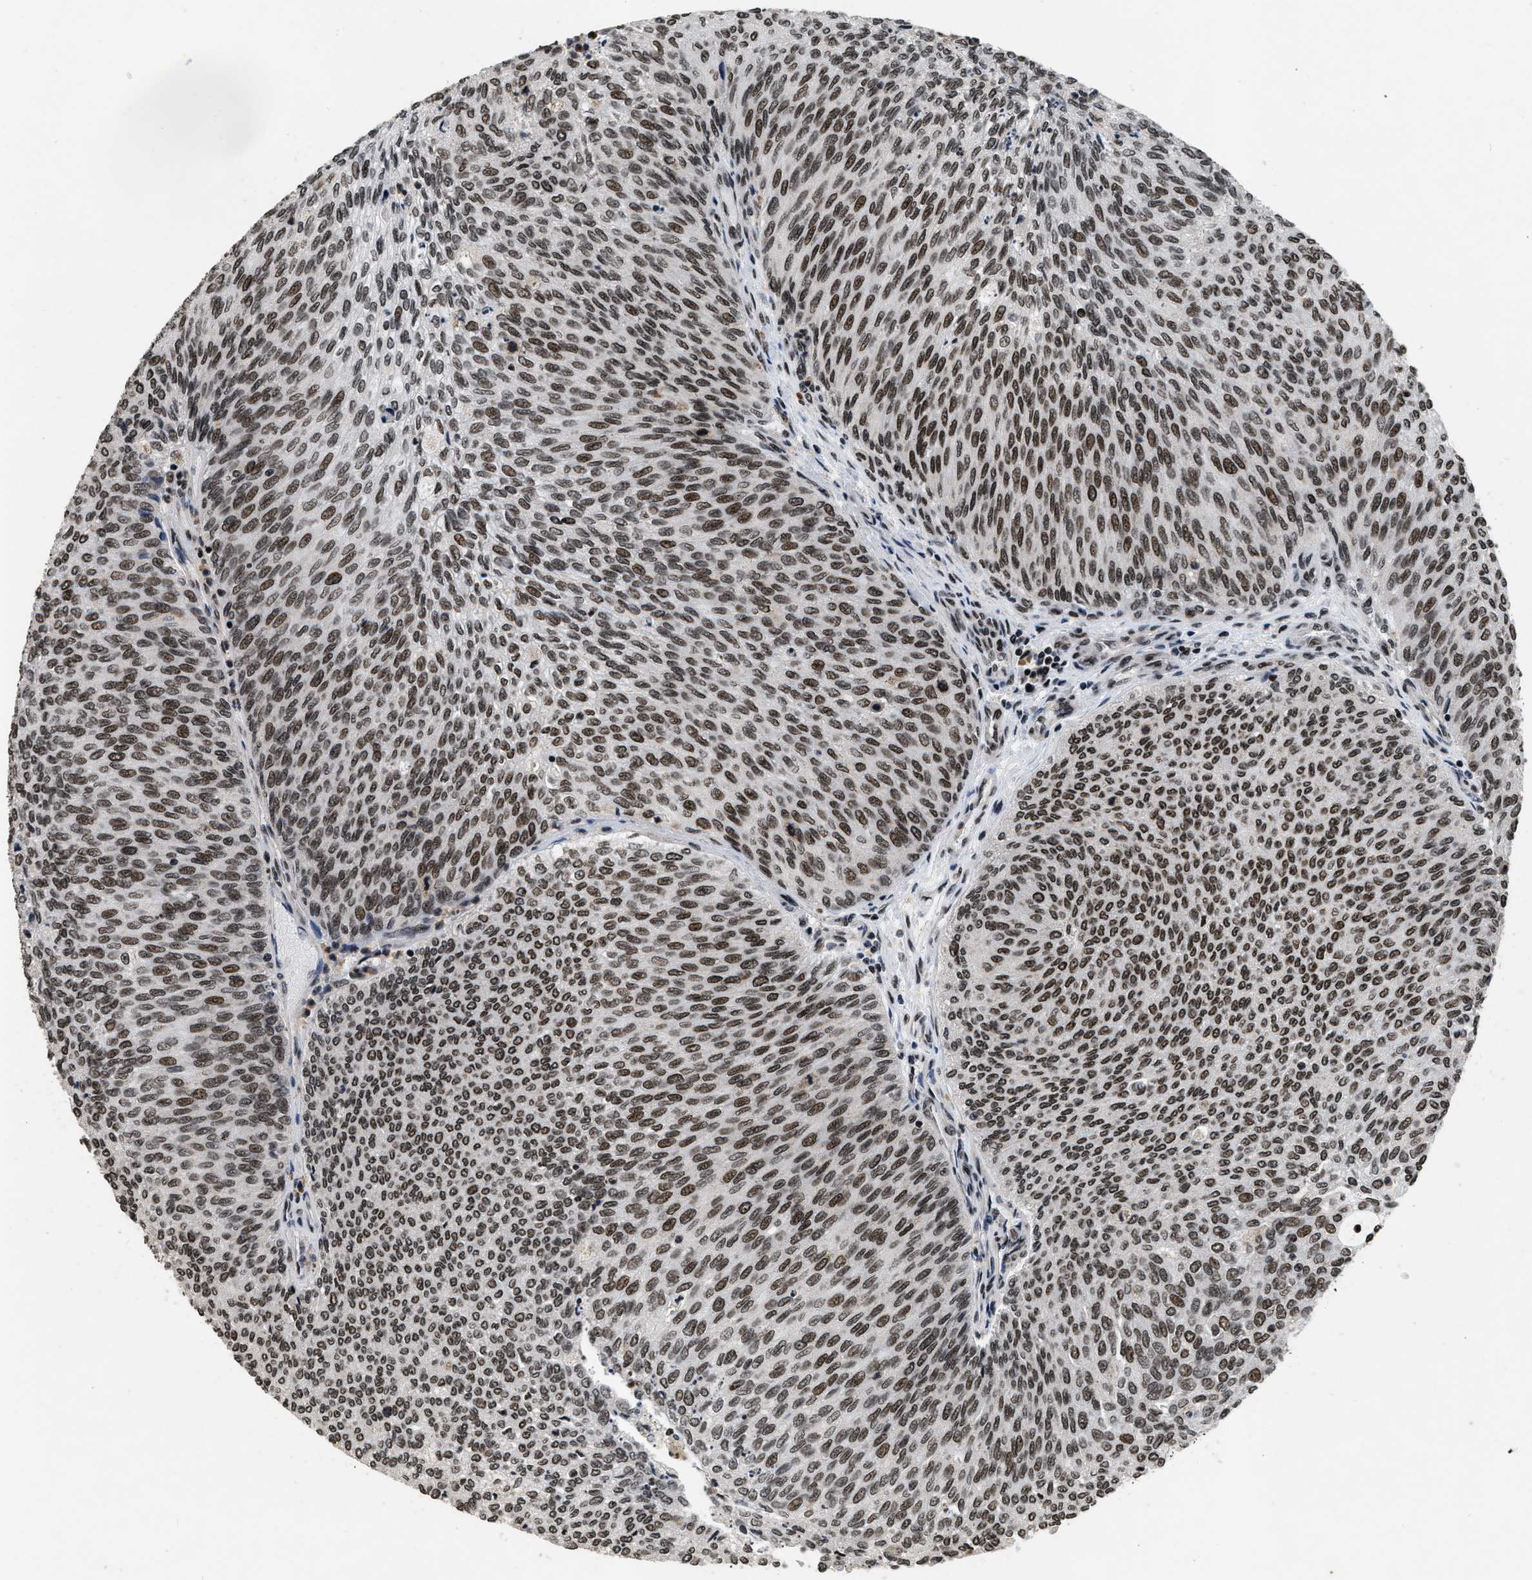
{"staining": {"intensity": "moderate", "quantity": ">75%", "location": "nuclear"}, "tissue": "urothelial cancer", "cell_type": "Tumor cells", "image_type": "cancer", "snomed": [{"axis": "morphology", "description": "Urothelial carcinoma, Low grade"}, {"axis": "topography", "description": "Urinary bladder"}], "caption": "An immunohistochemistry image of neoplastic tissue is shown. Protein staining in brown highlights moderate nuclear positivity in urothelial cancer within tumor cells.", "gene": "SMARCB1", "patient": {"sex": "female", "age": 79}}